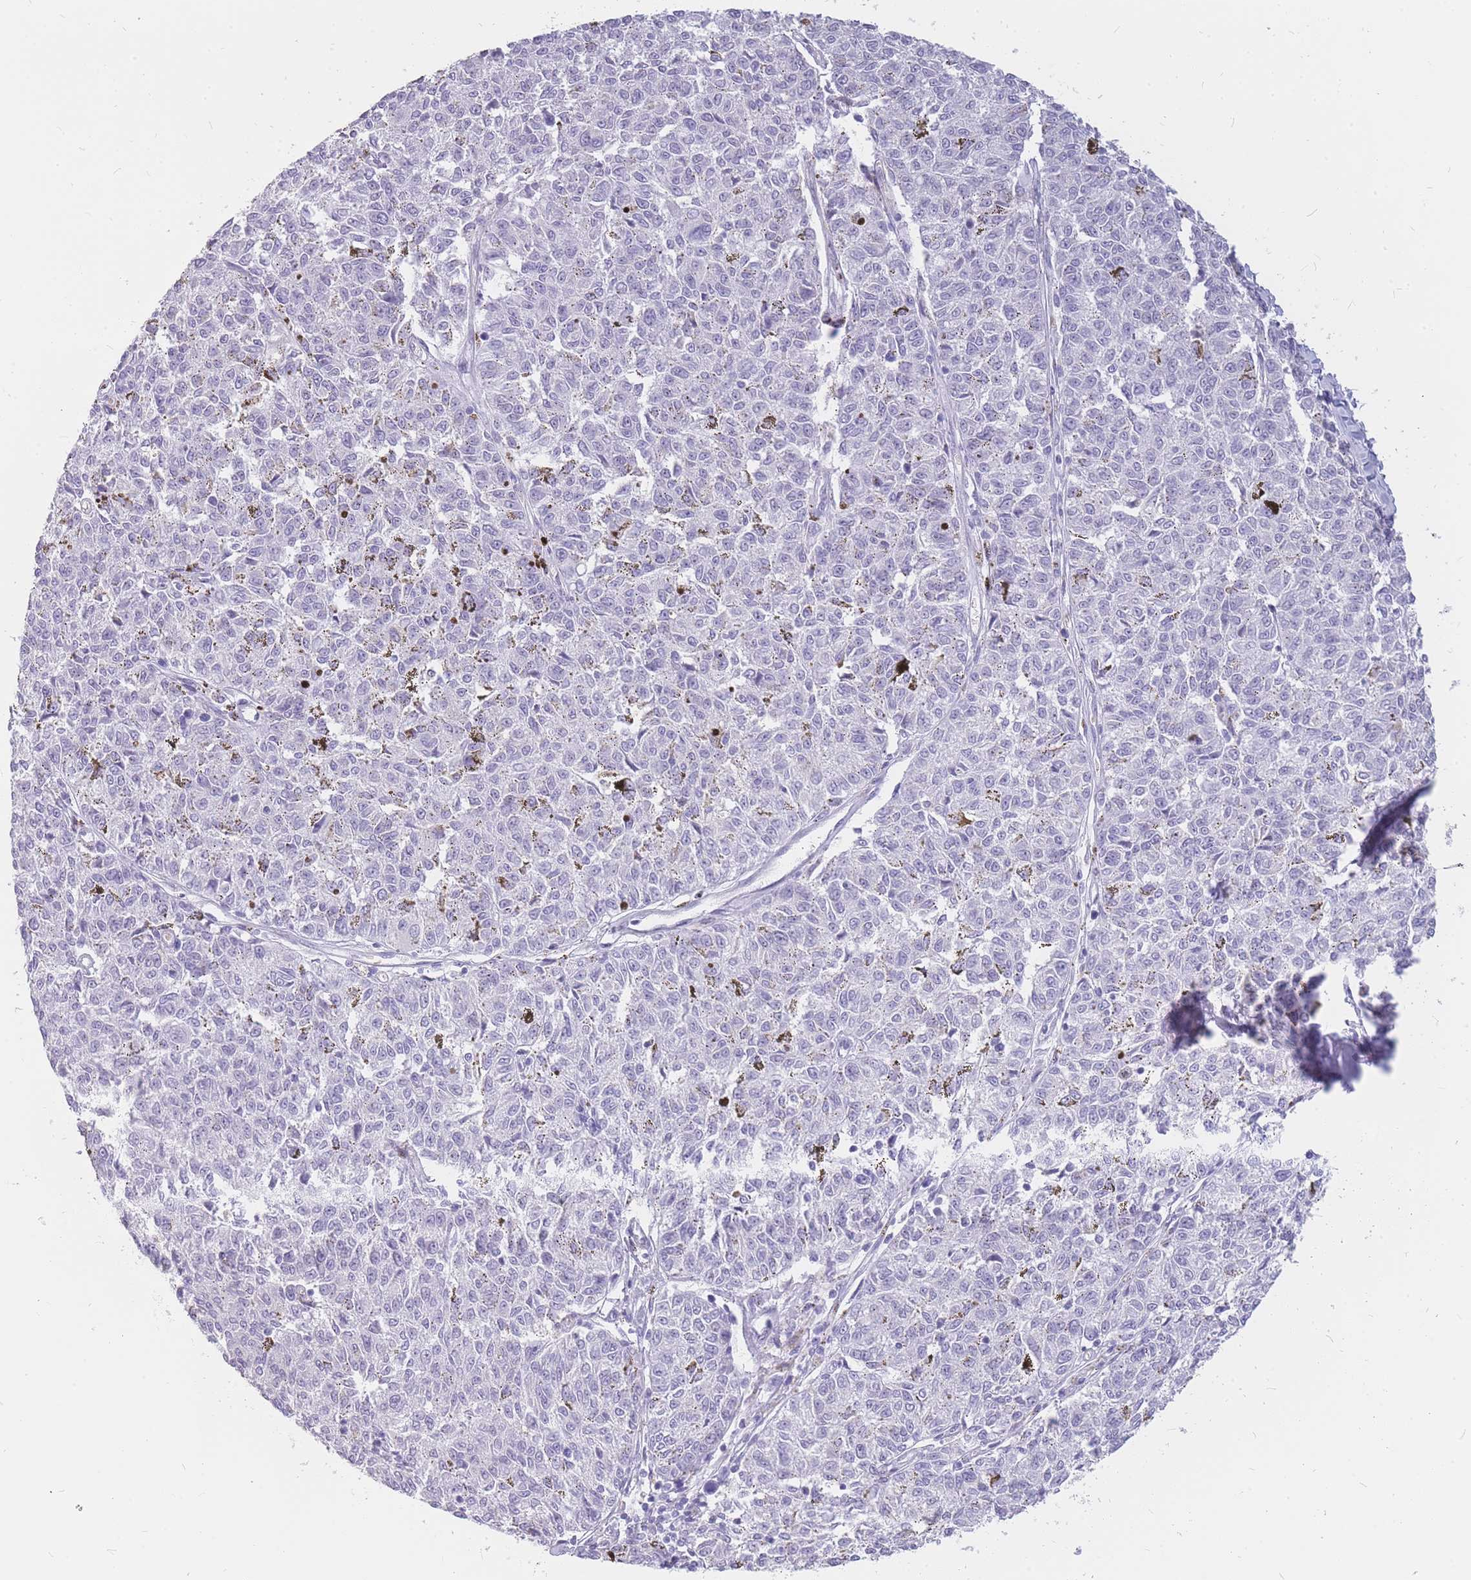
{"staining": {"intensity": "negative", "quantity": "none", "location": "none"}, "tissue": "melanoma", "cell_type": "Tumor cells", "image_type": "cancer", "snomed": [{"axis": "morphology", "description": "Malignant melanoma, NOS"}, {"axis": "topography", "description": "Skin"}], "caption": "Histopathology image shows no protein positivity in tumor cells of melanoma tissue.", "gene": "INS", "patient": {"sex": "female", "age": 72}}